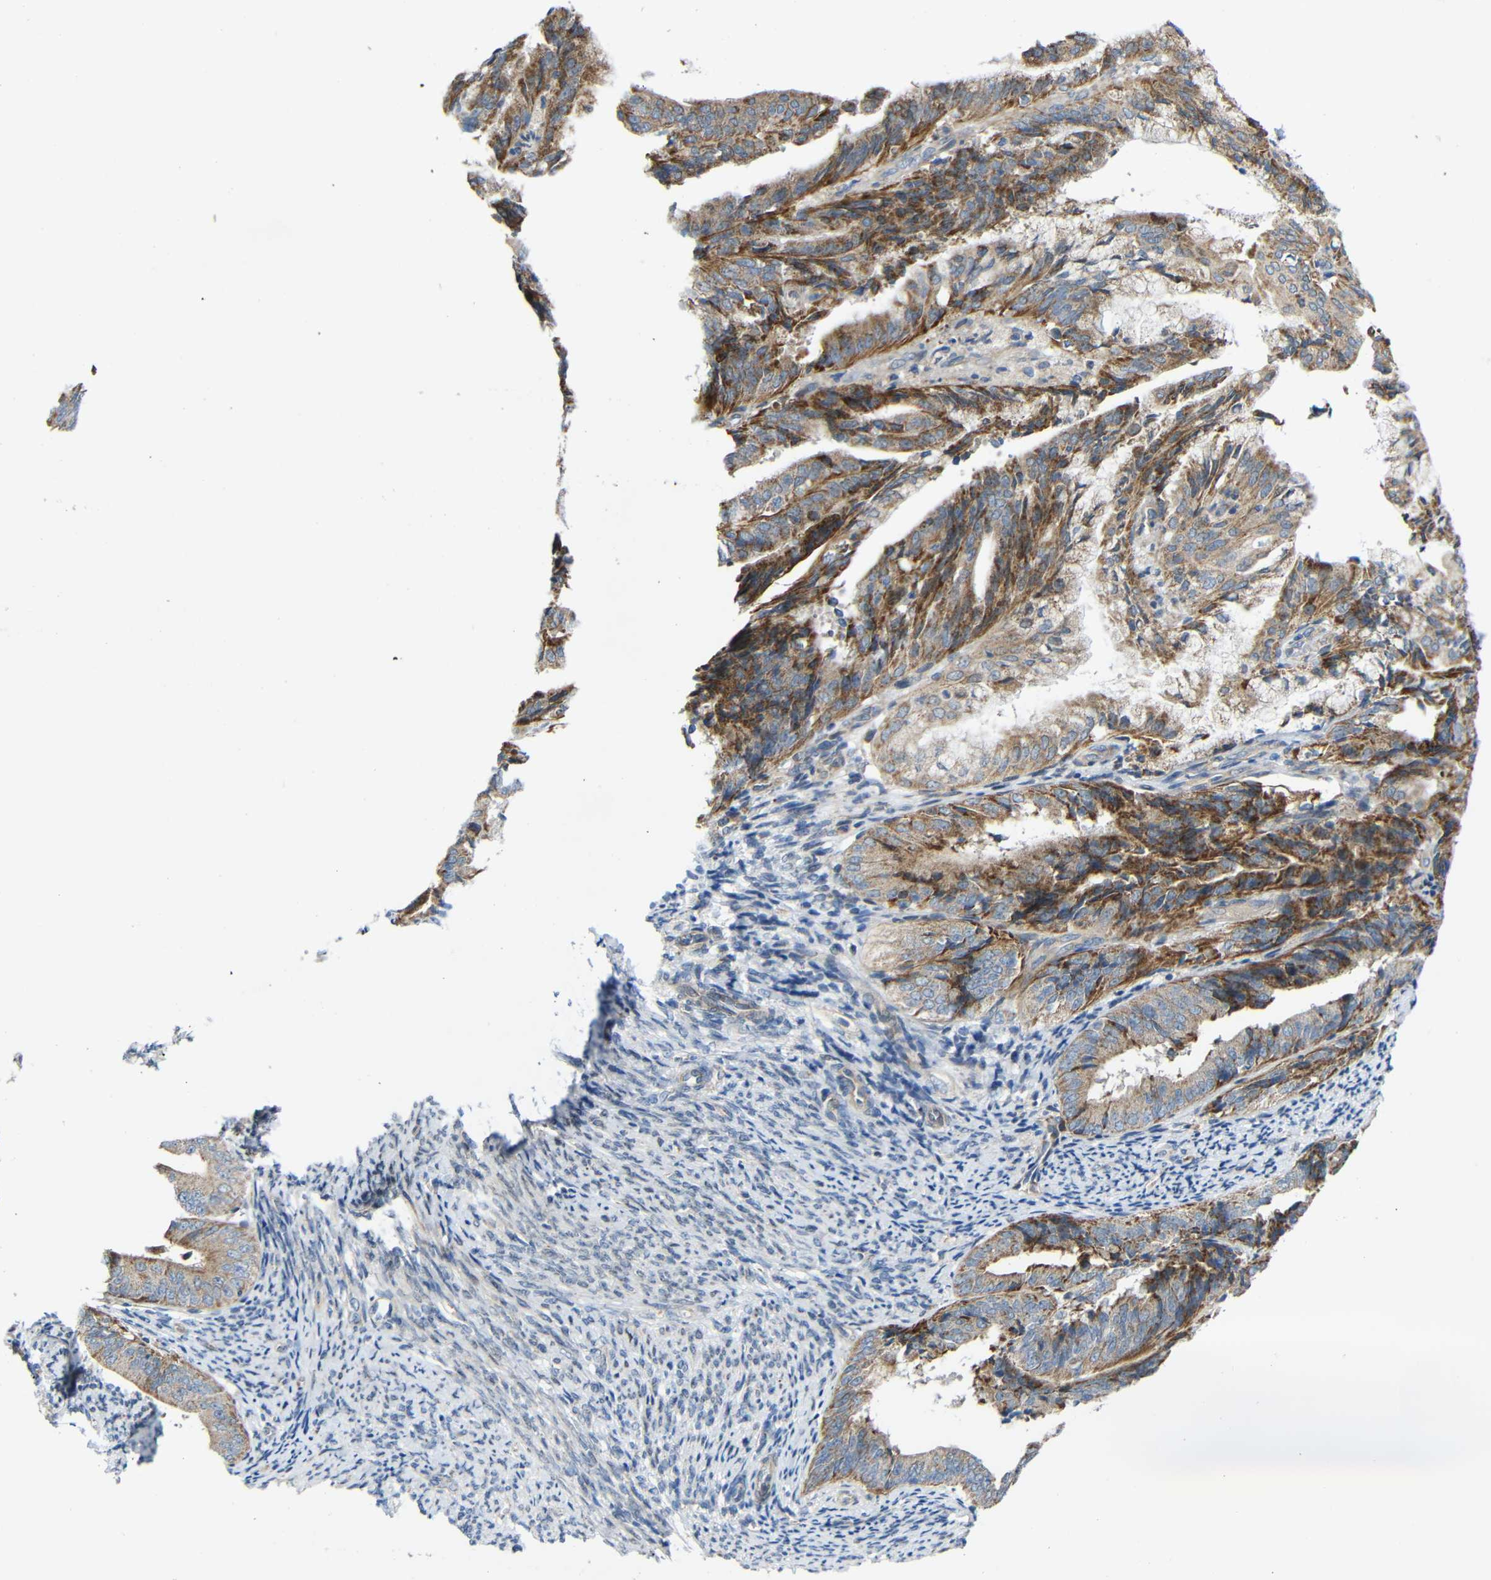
{"staining": {"intensity": "weak", "quantity": ">75%", "location": "cytoplasmic/membranous"}, "tissue": "endometrial cancer", "cell_type": "Tumor cells", "image_type": "cancer", "snomed": [{"axis": "morphology", "description": "Adenocarcinoma, NOS"}, {"axis": "topography", "description": "Endometrium"}], "caption": "This photomicrograph demonstrates endometrial cancer (adenocarcinoma) stained with immunohistochemistry to label a protein in brown. The cytoplasmic/membranous of tumor cells show weak positivity for the protein. Nuclei are counter-stained blue.", "gene": "TMEM25", "patient": {"sex": "female", "age": 63}}